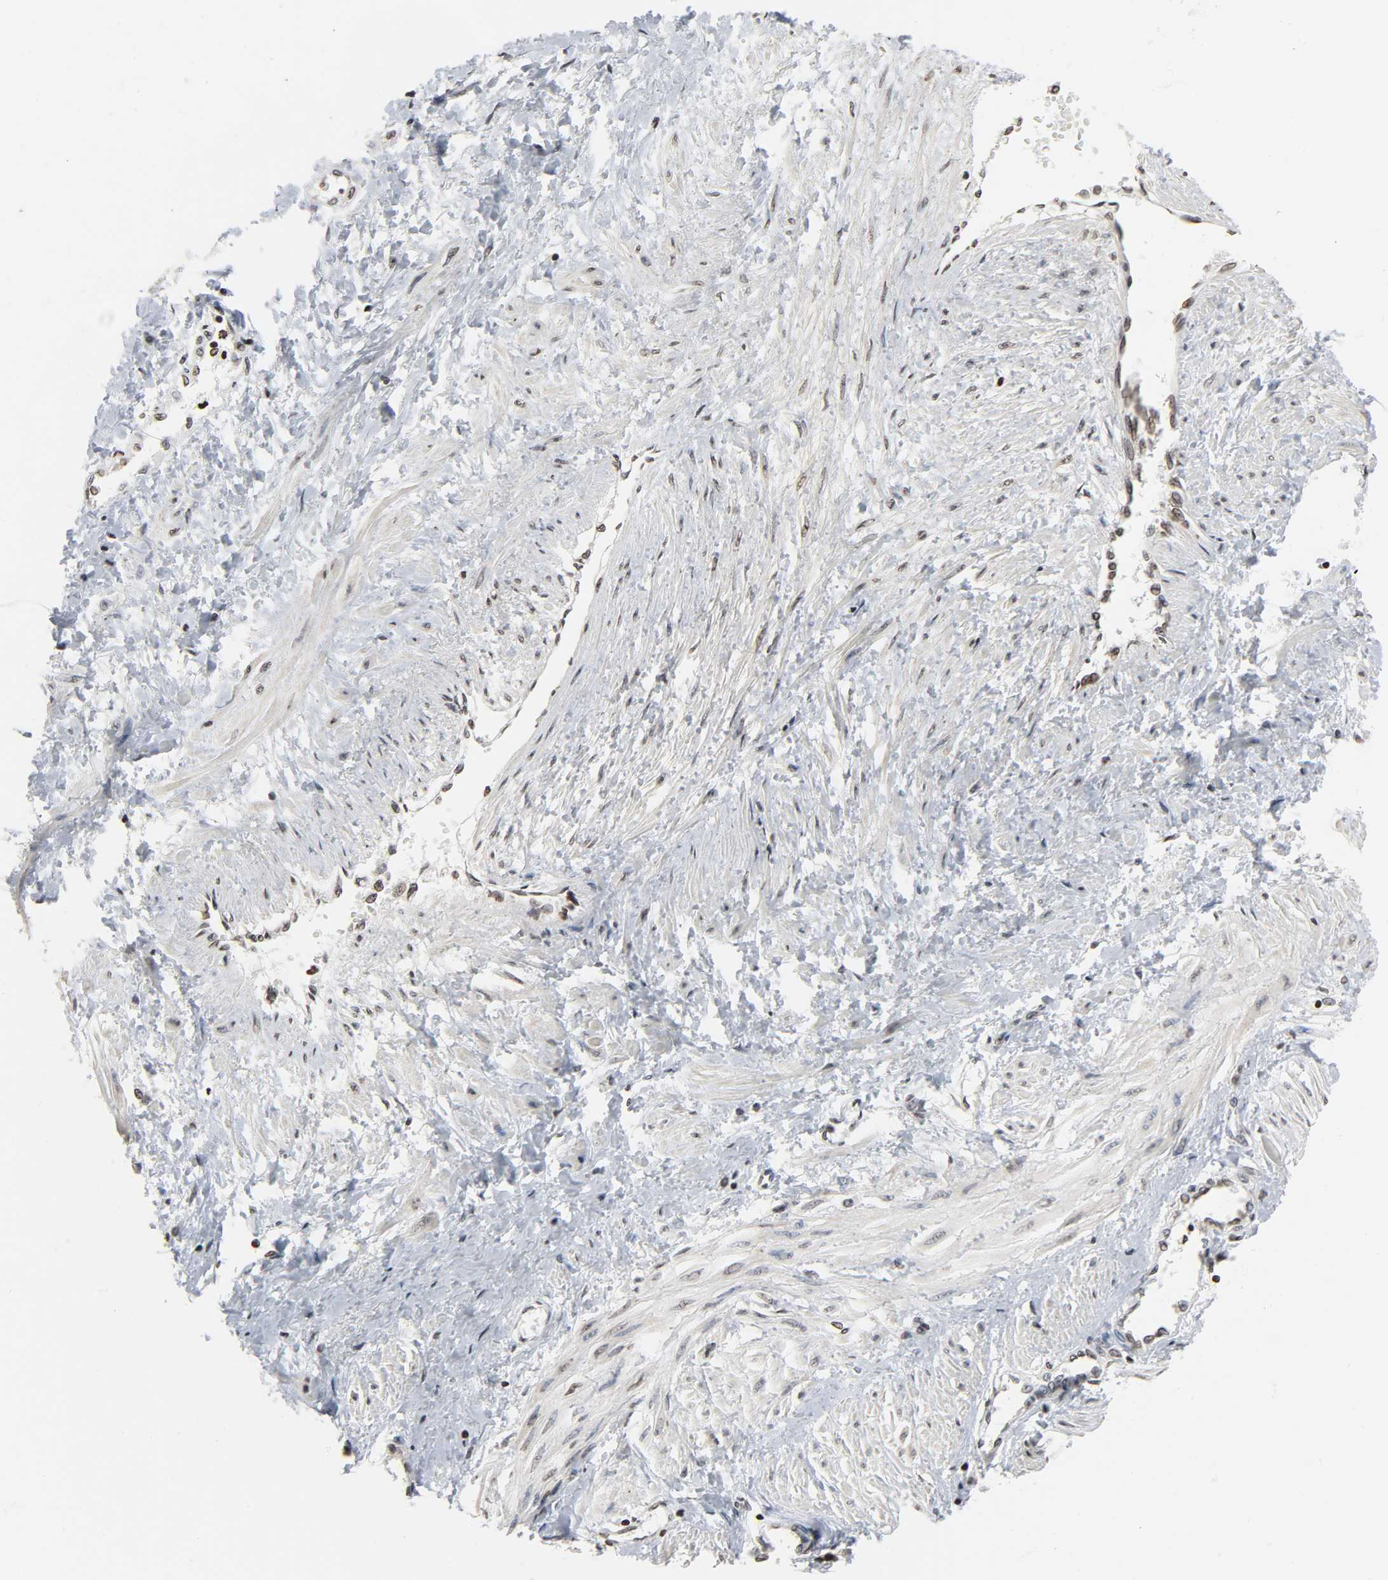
{"staining": {"intensity": "moderate", "quantity": ">75%", "location": "nuclear"}, "tissue": "smooth muscle", "cell_type": "Smooth muscle cells", "image_type": "normal", "snomed": [{"axis": "morphology", "description": "Normal tissue, NOS"}, {"axis": "topography", "description": "Smooth muscle"}, {"axis": "topography", "description": "Uterus"}], "caption": "High-power microscopy captured an immunohistochemistry micrograph of benign smooth muscle, revealing moderate nuclear expression in approximately >75% of smooth muscle cells.", "gene": "ELAVL1", "patient": {"sex": "female", "age": 39}}